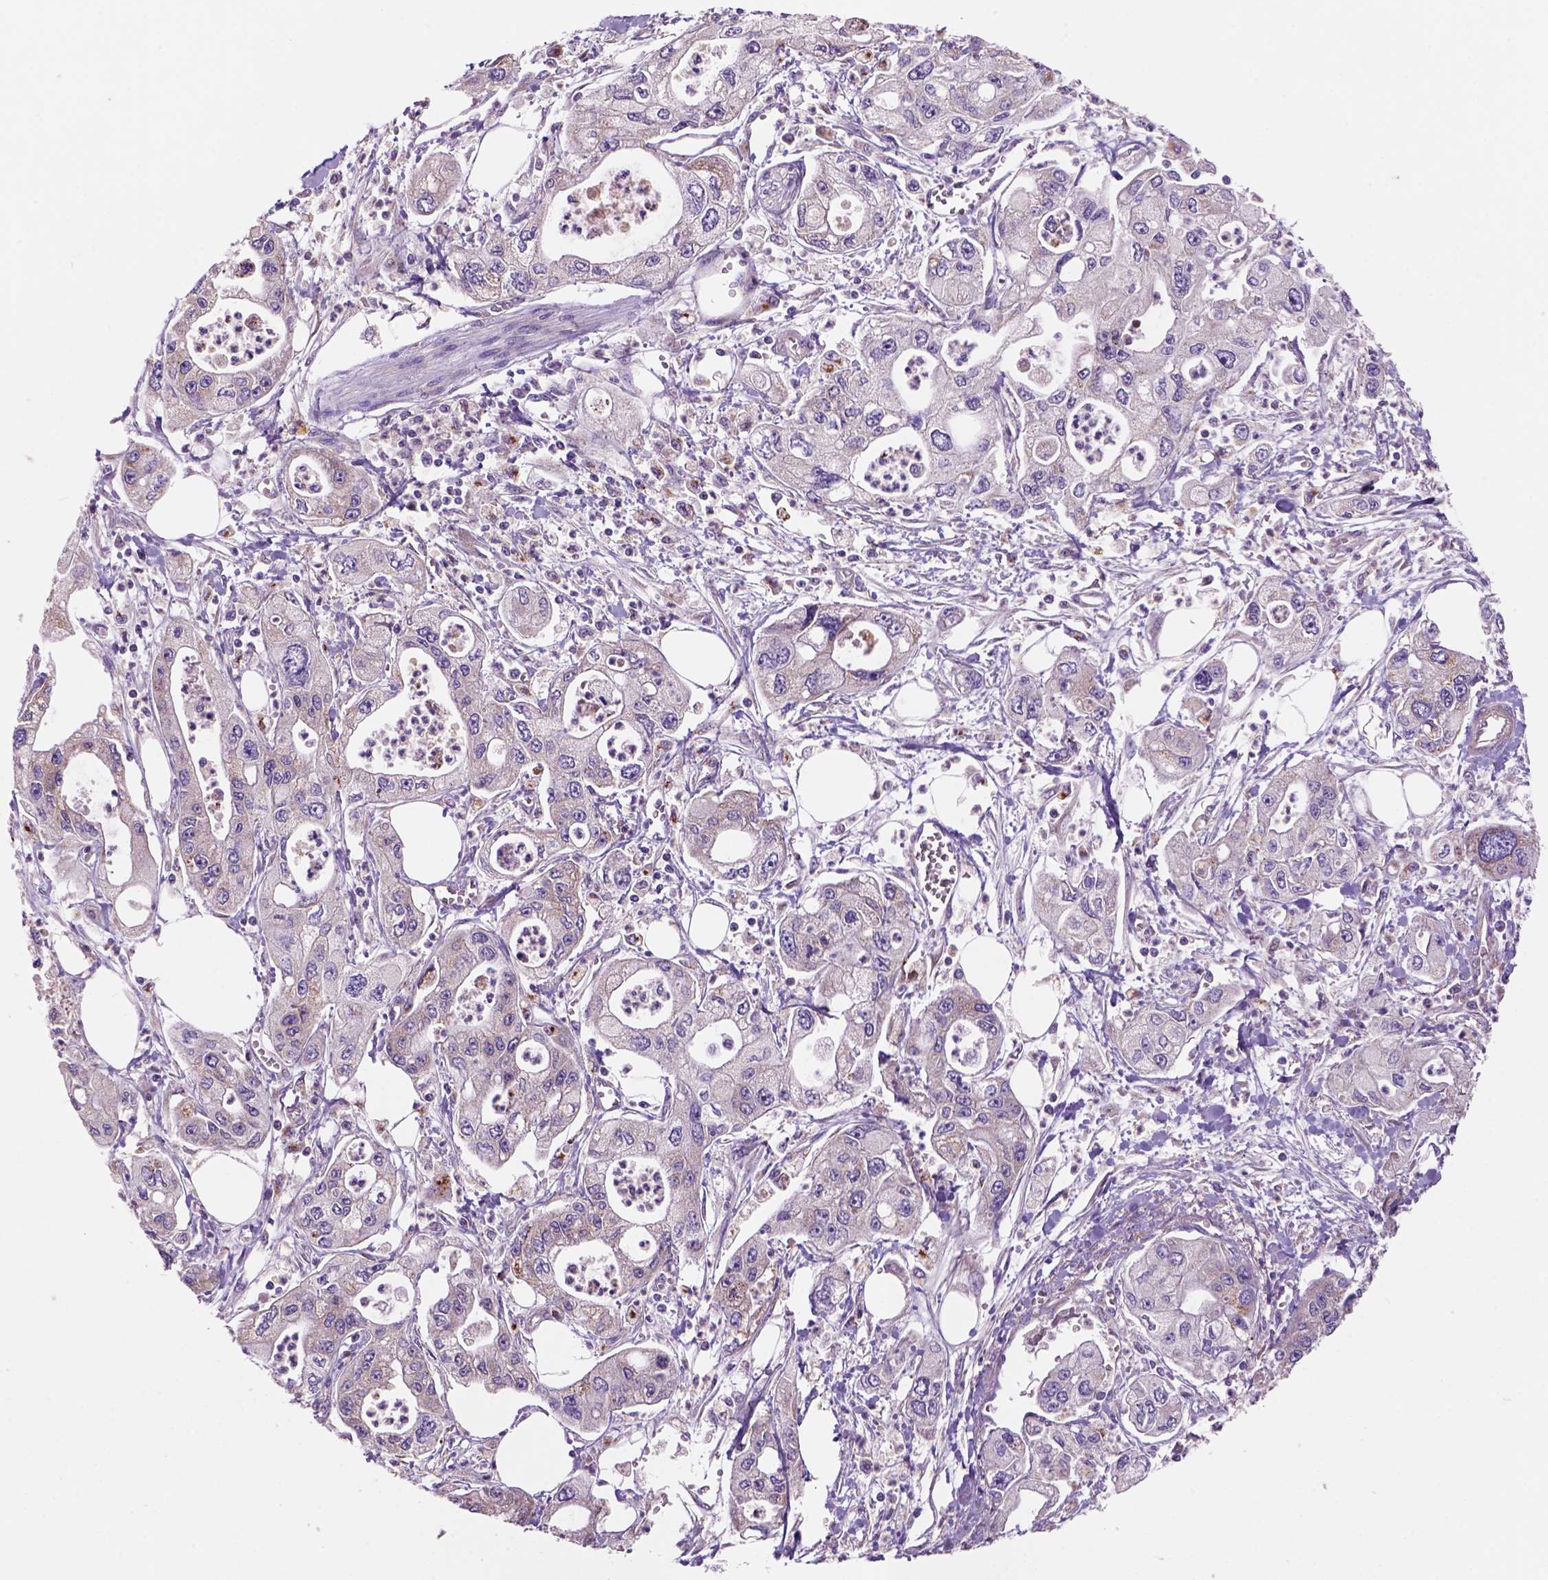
{"staining": {"intensity": "weak", "quantity": "<25%", "location": "cytoplasmic/membranous"}, "tissue": "pancreatic cancer", "cell_type": "Tumor cells", "image_type": "cancer", "snomed": [{"axis": "morphology", "description": "Adenocarcinoma, NOS"}, {"axis": "topography", "description": "Pancreas"}], "caption": "A high-resolution photomicrograph shows immunohistochemistry (IHC) staining of pancreatic adenocarcinoma, which demonstrates no significant staining in tumor cells.", "gene": "WARS2", "patient": {"sex": "male", "age": 70}}